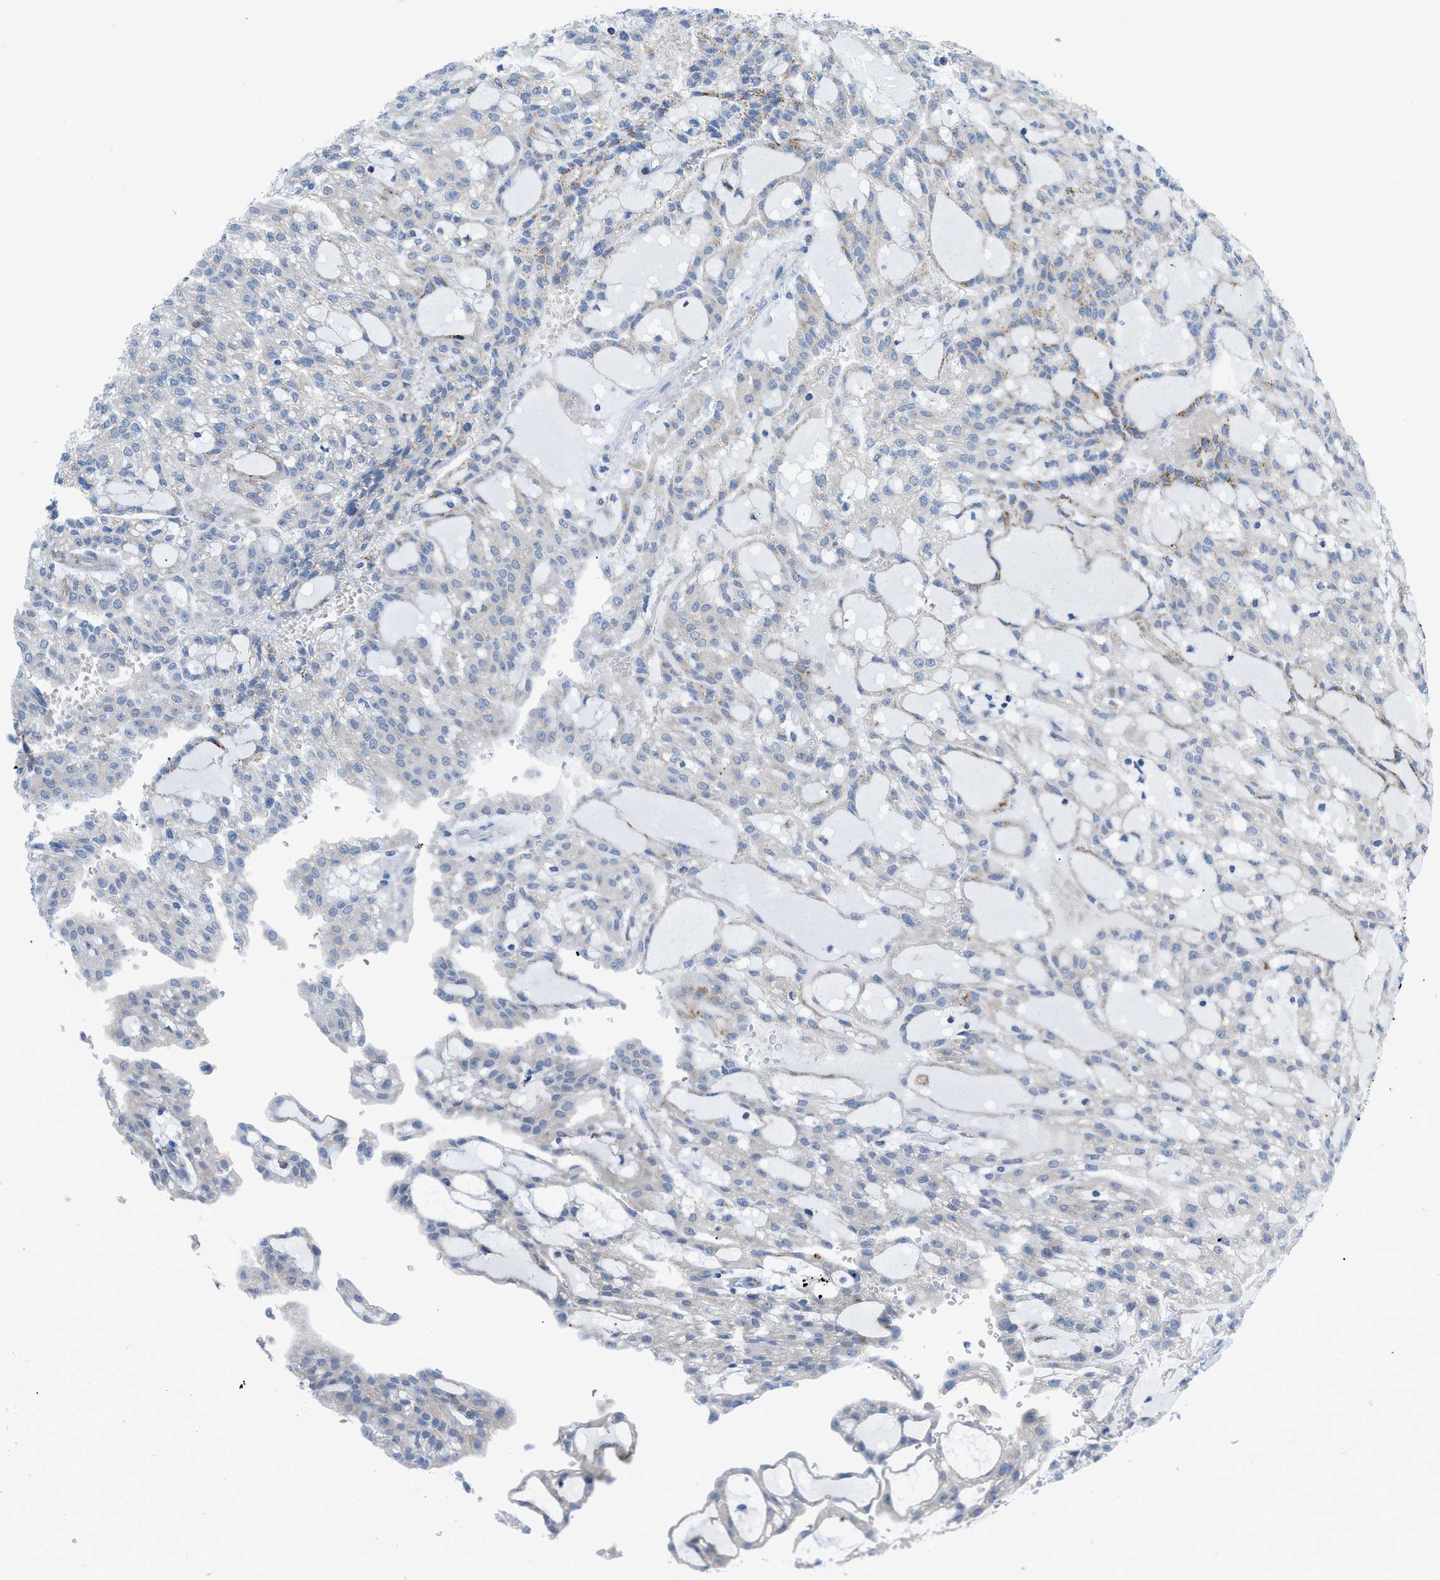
{"staining": {"intensity": "negative", "quantity": "none", "location": "none"}, "tissue": "renal cancer", "cell_type": "Tumor cells", "image_type": "cancer", "snomed": [{"axis": "morphology", "description": "Adenocarcinoma, NOS"}, {"axis": "topography", "description": "Kidney"}], "caption": "High power microscopy image of an immunohistochemistry (IHC) histopathology image of renal cancer, revealing no significant expression in tumor cells.", "gene": "RBBP9", "patient": {"sex": "male", "age": 63}}